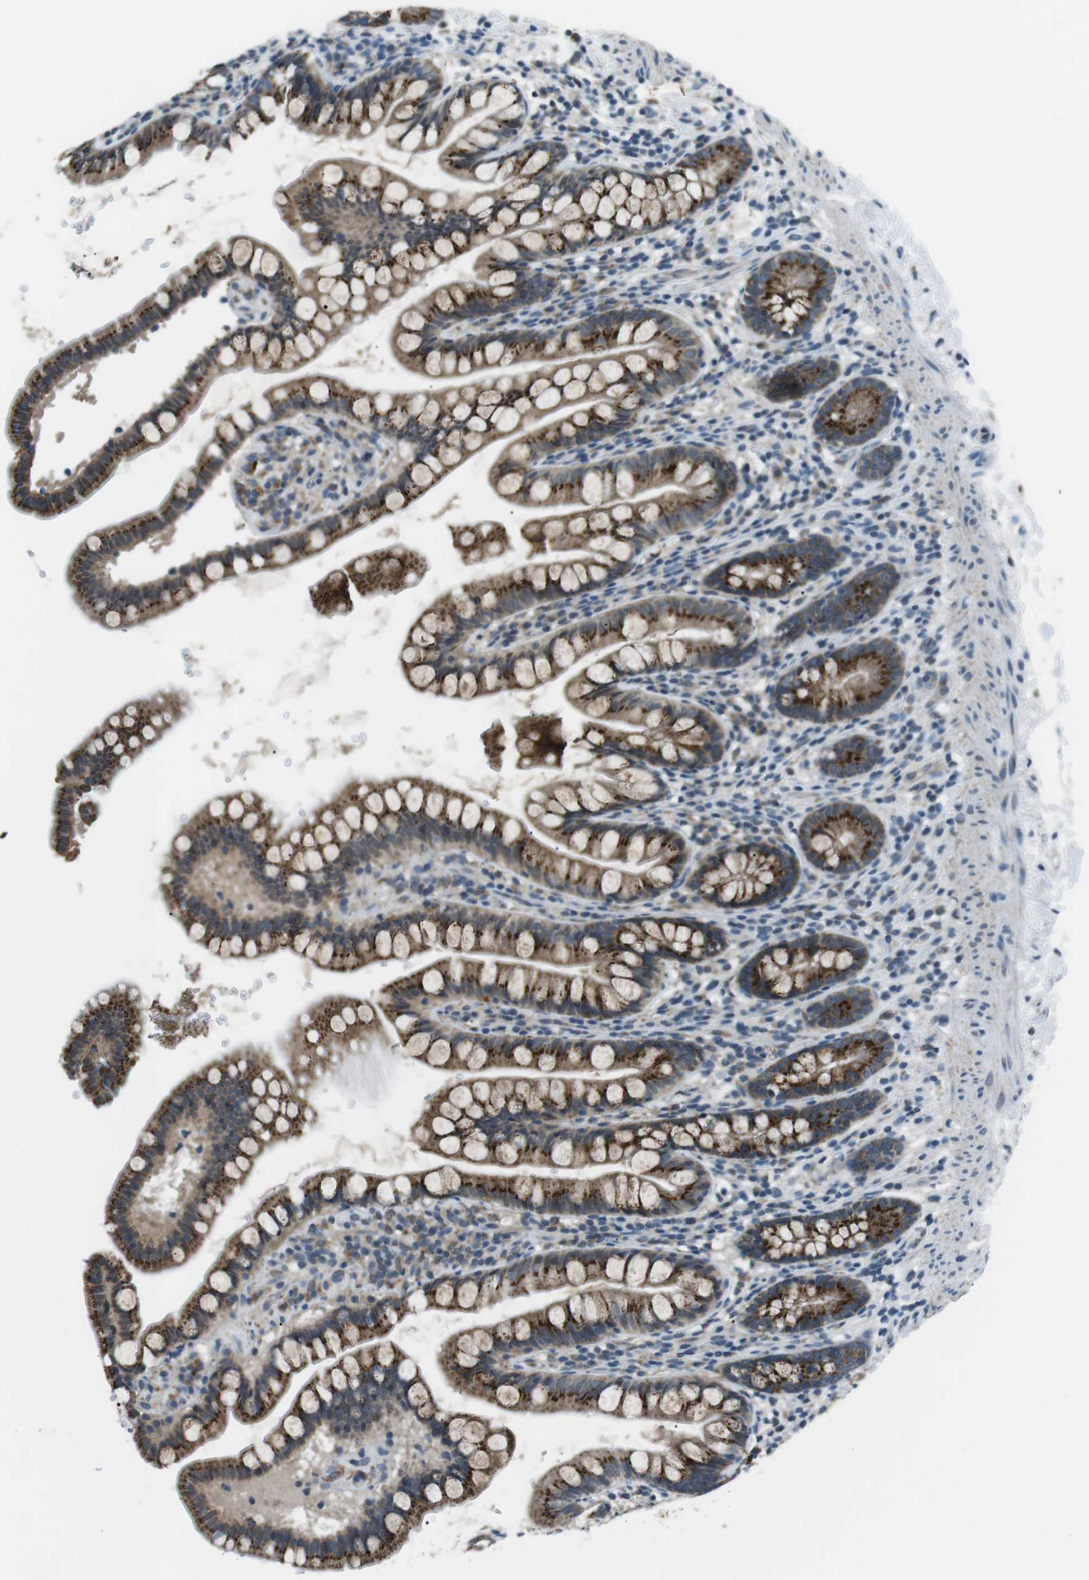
{"staining": {"intensity": "strong", "quantity": ">75%", "location": "cytoplasmic/membranous"}, "tissue": "small intestine", "cell_type": "Glandular cells", "image_type": "normal", "snomed": [{"axis": "morphology", "description": "Normal tissue, NOS"}, {"axis": "topography", "description": "Small intestine"}], "caption": "This image displays IHC staining of unremarkable human small intestine, with high strong cytoplasmic/membranous positivity in about >75% of glandular cells.", "gene": "FAM3B", "patient": {"sex": "female", "age": 84}}